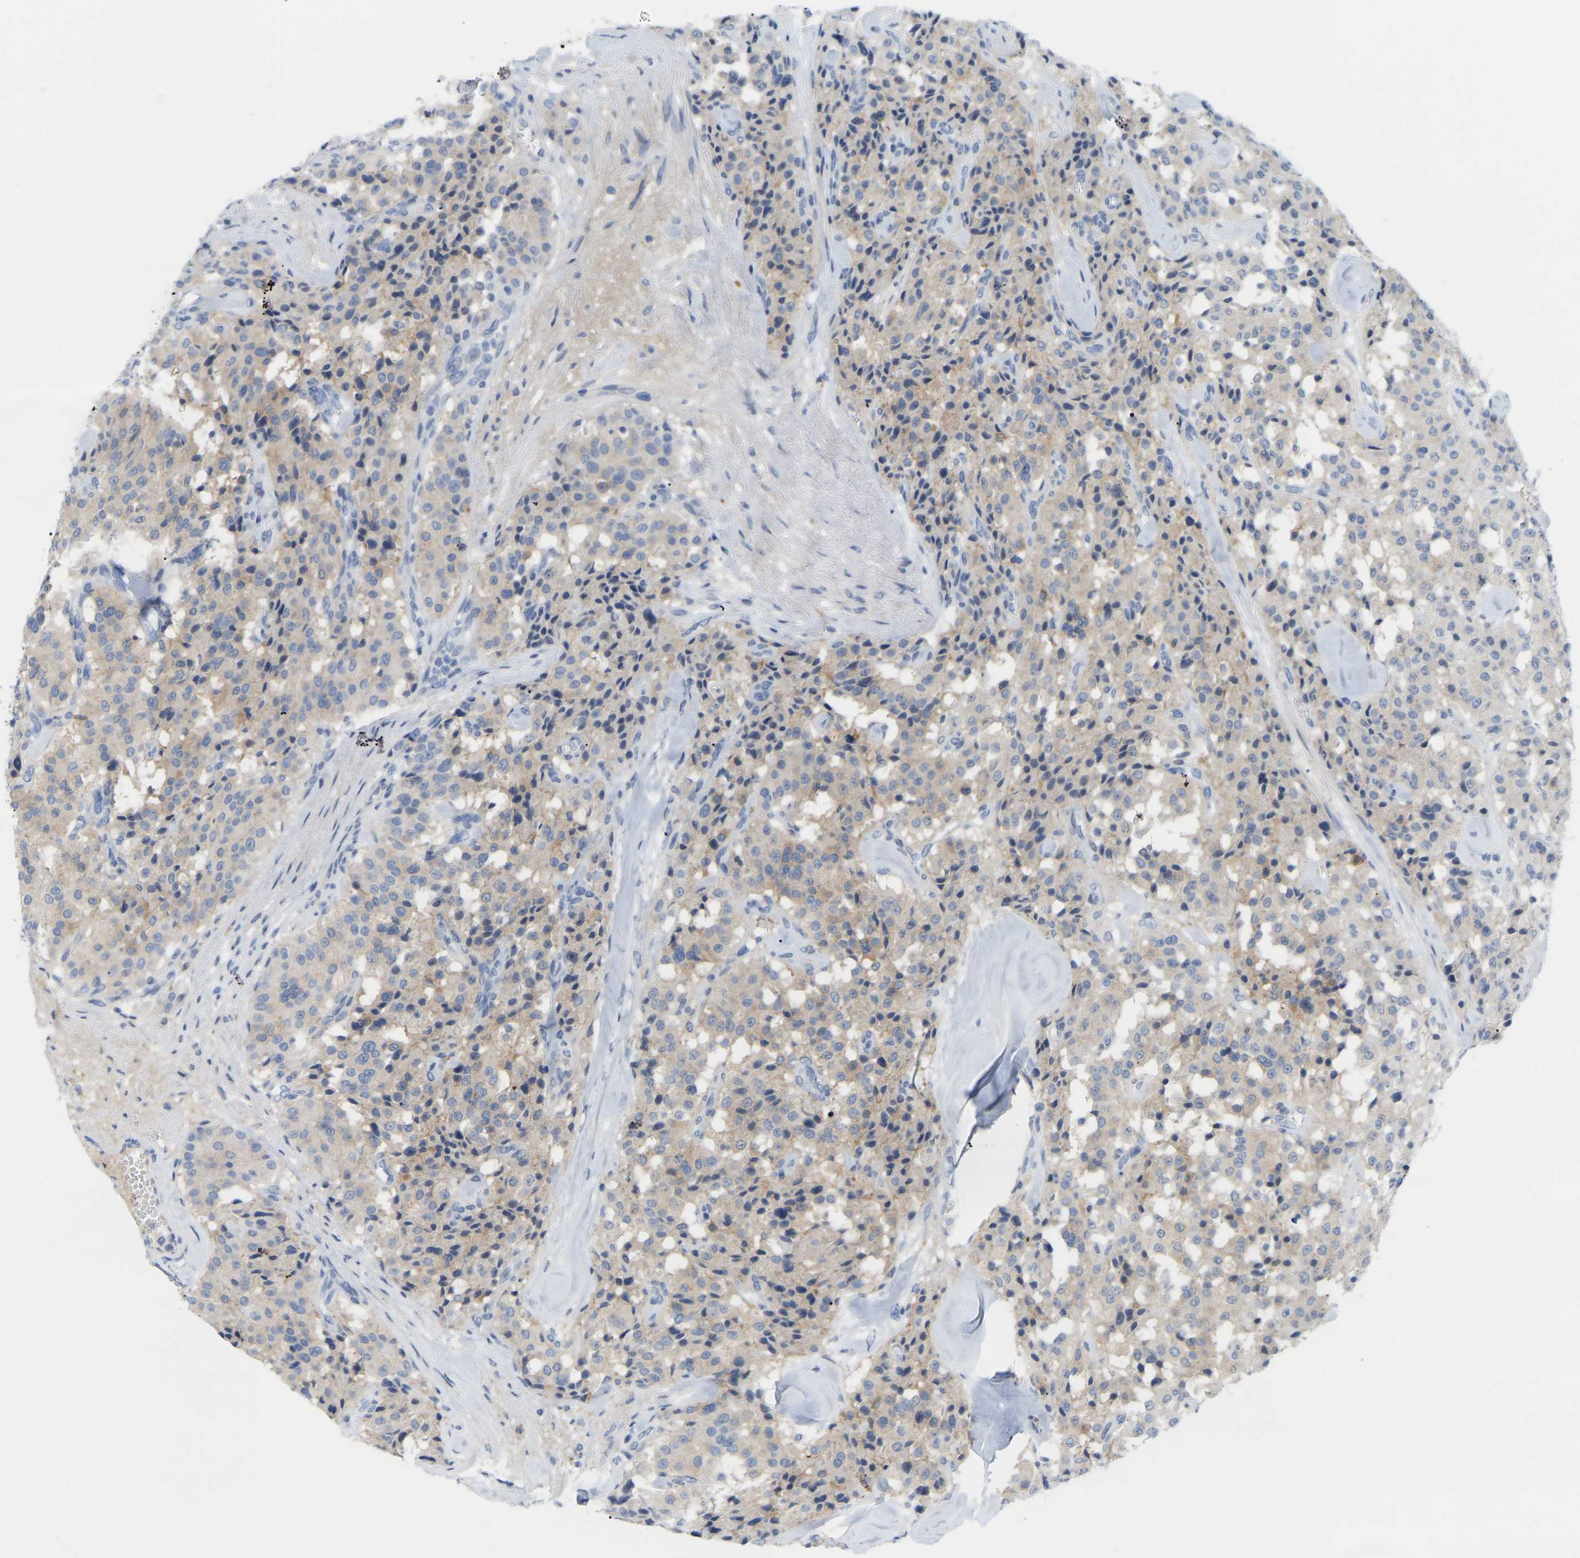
{"staining": {"intensity": "weak", "quantity": ">75%", "location": "cytoplasmic/membranous"}, "tissue": "carcinoid", "cell_type": "Tumor cells", "image_type": "cancer", "snomed": [{"axis": "morphology", "description": "Carcinoid, malignant, NOS"}, {"axis": "topography", "description": "Lung"}], "caption": "Brown immunohistochemical staining in carcinoid (malignant) exhibits weak cytoplasmic/membranous expression in about >75% of tumor cells. (Stains: DAB in brown, nuclei in blue, Microscopy: brightfield microscopy at high magnification).", "gene": "ABTB2", "patient": {"sex": "male", "age": 30}}